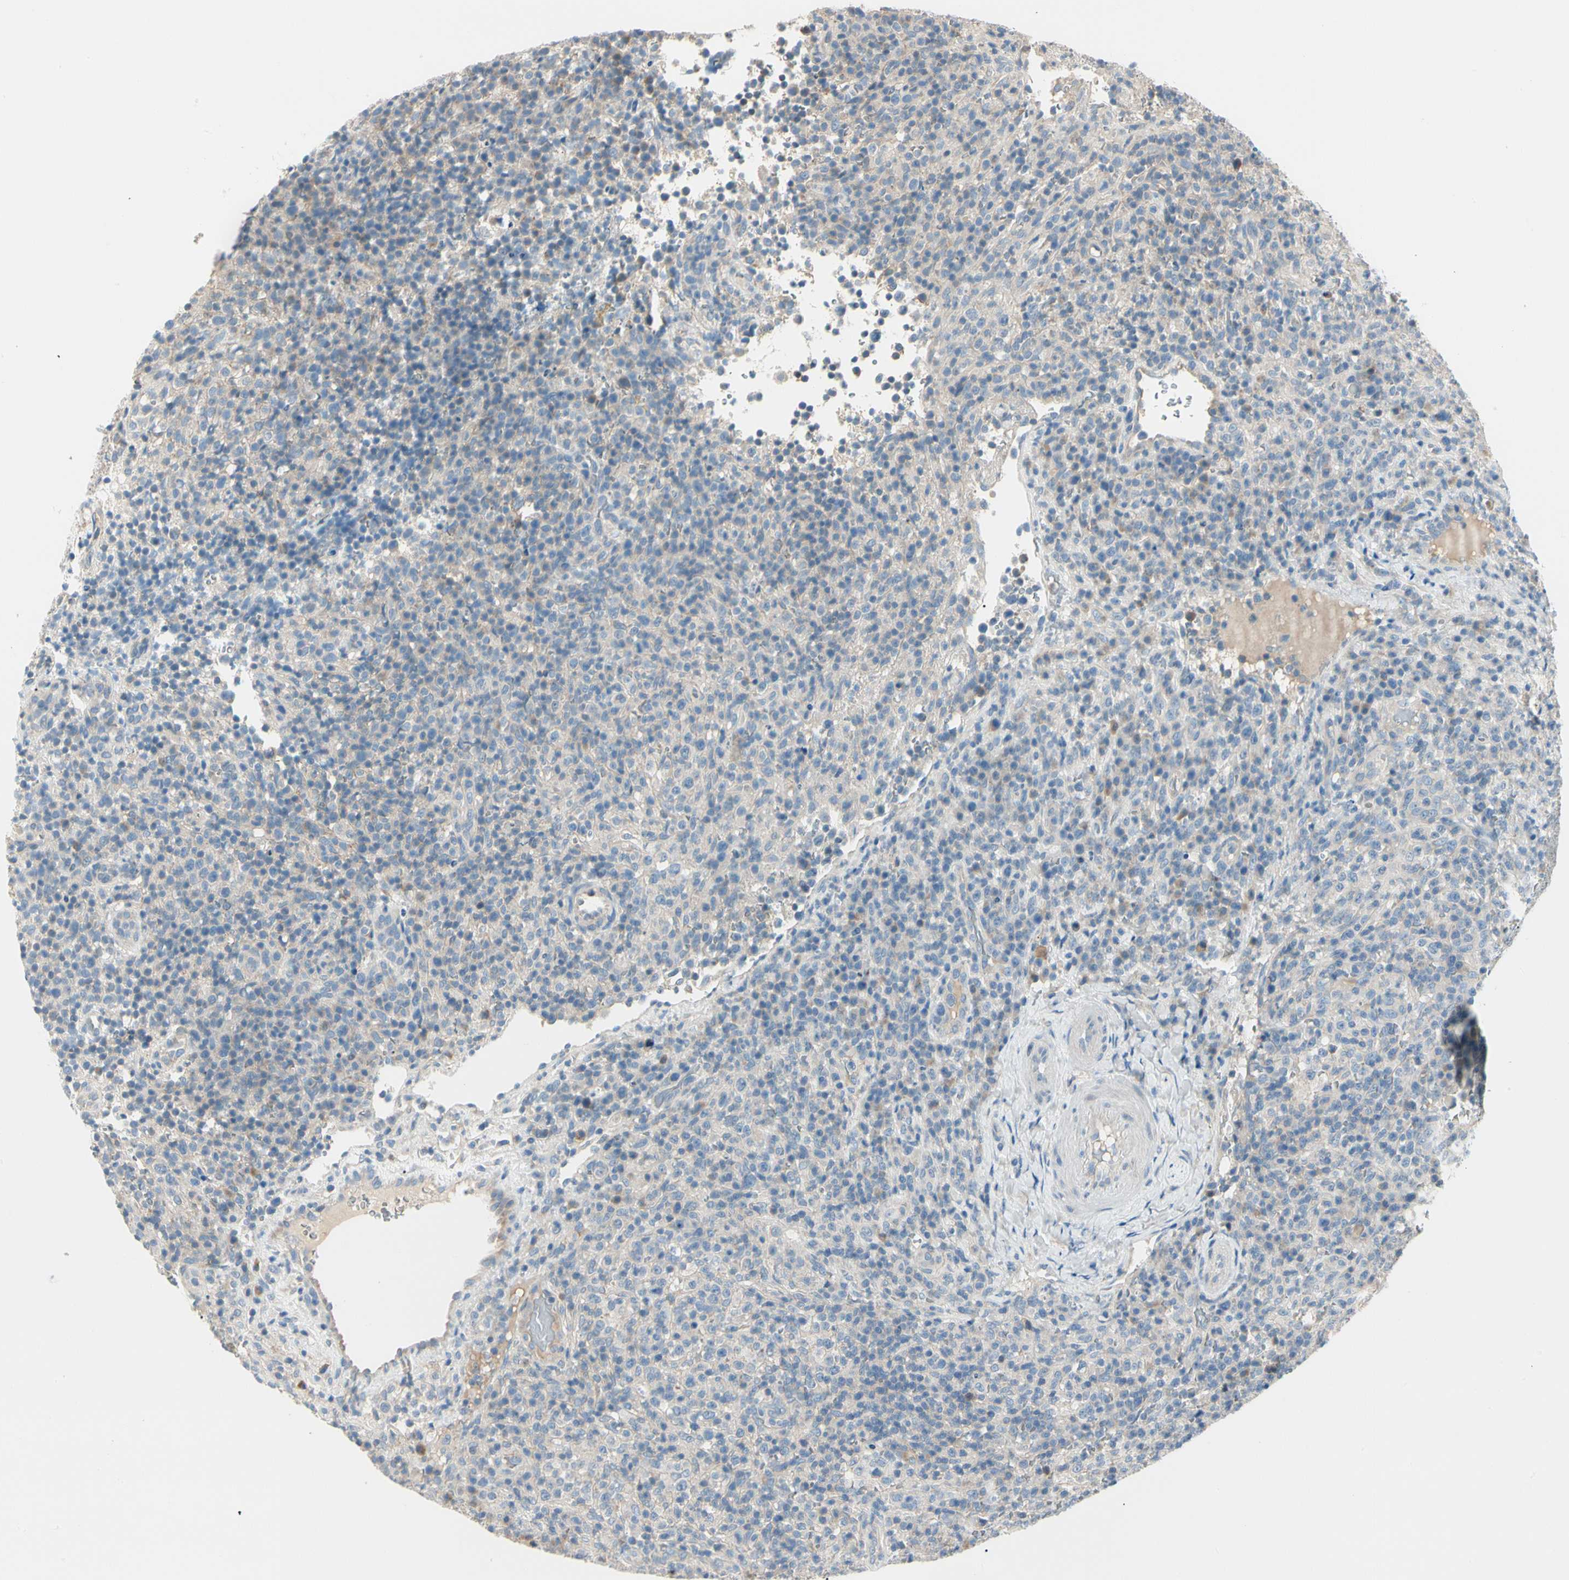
{"staining": {"intensity": "weak", "quantity": "<25%", "location": "cytoplasmic/membranous"}, "tissue": "lymphoma", "cell_type": "Tumor cells", "image_type": "cancer", "snomed": [{"axis": "morphology", "description": "Malignant lymphoma, non-Hodgkin's type, High grade"}, {"axis": "topography", "description": "Lymph node"}], "caption": "This is an IHC image of human malignant lymphoma, non-Hodgkin's type (high-grade). There is no staining in tumor cells.", "gene": "DUSP12", "patient": {"sex": "female", "age": 76}}